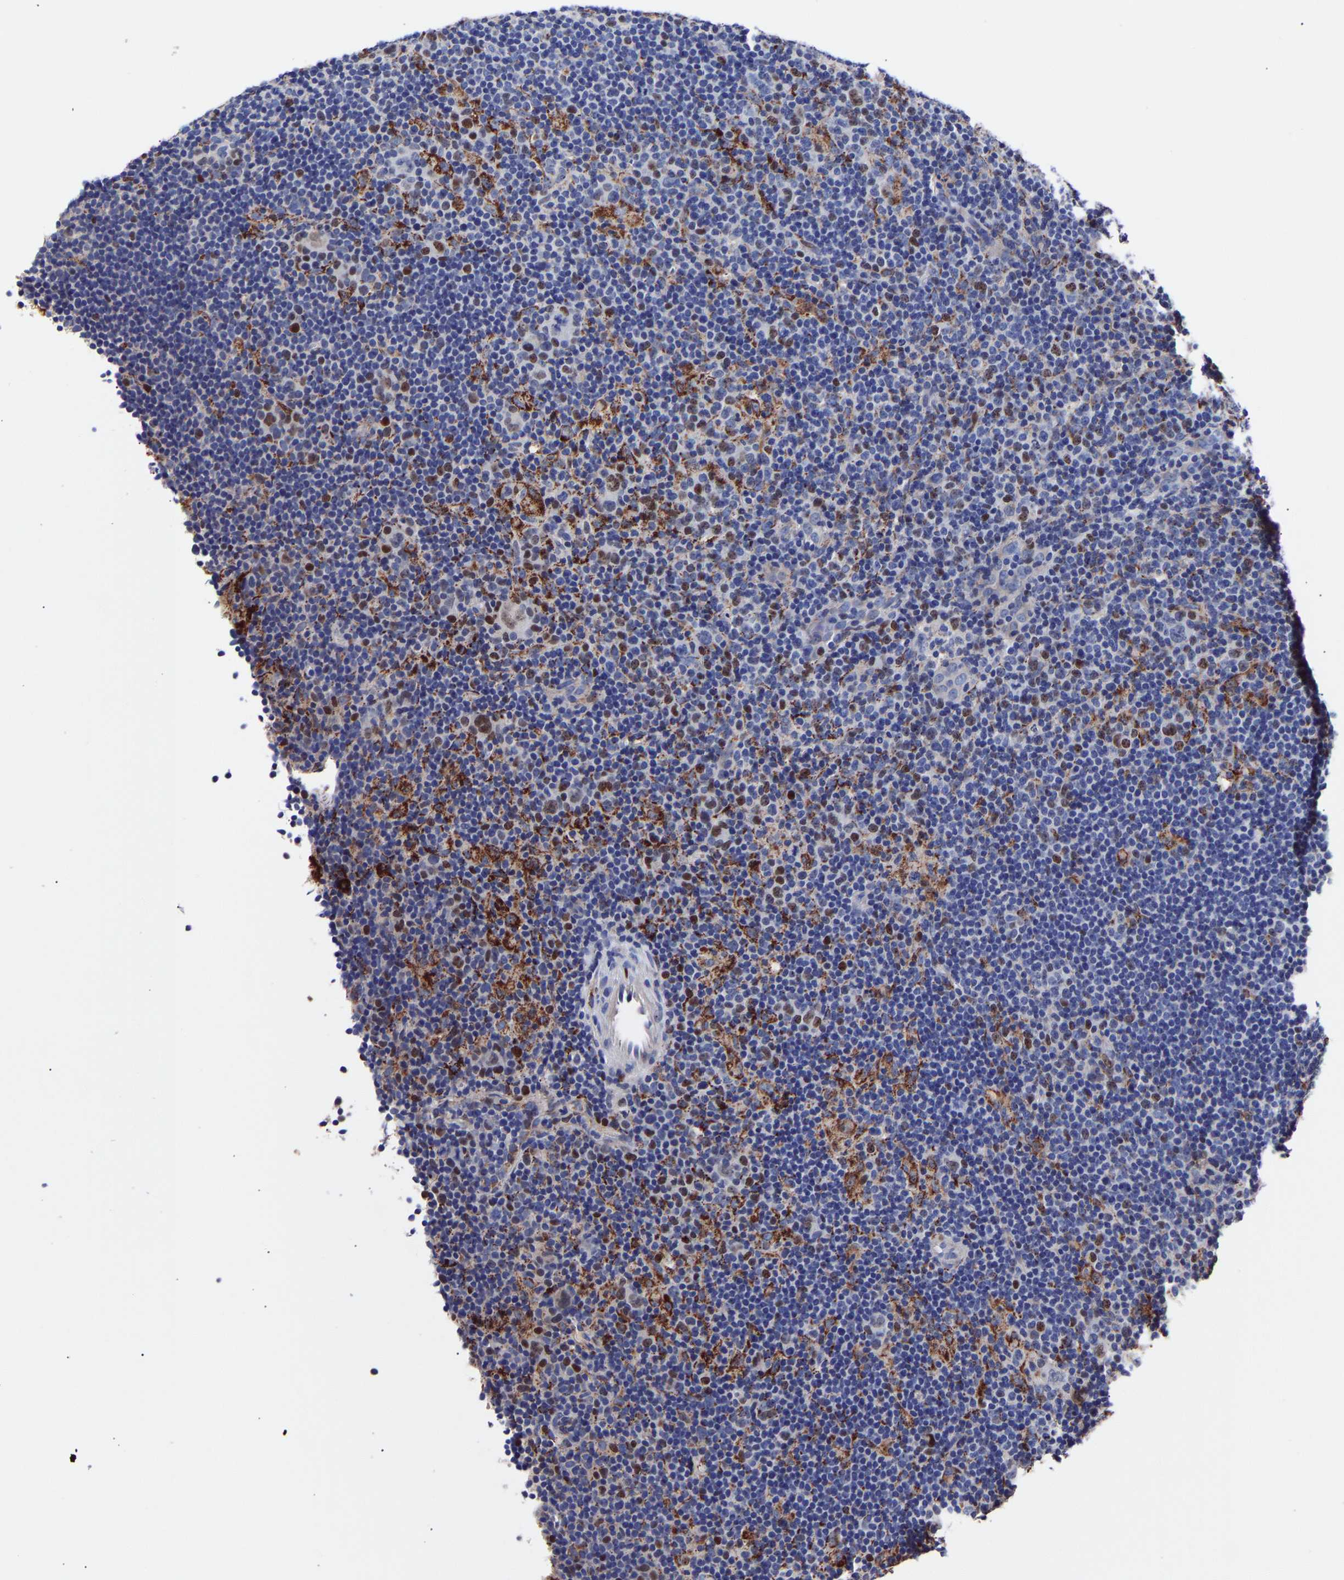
{"staining": {"intensity": "moderate", "quantity": ">75%", "location": "cytoplasmic/membranous,nuclear"}, "tissue": "lymphoma", "cell_type": "Tumor cells", "image_type": "cancer", "snomed": [{"axis": "morphology", "description": "Hodgkin's disease, NOS"}, {"axis": "topography", "description": "Lymph node"}], "caption": "Lymphoma stained with a protein marker displays moderate staining in tumor cells.", "gene": "SEM1", "patient": {"sex": "female", "age": 57}}